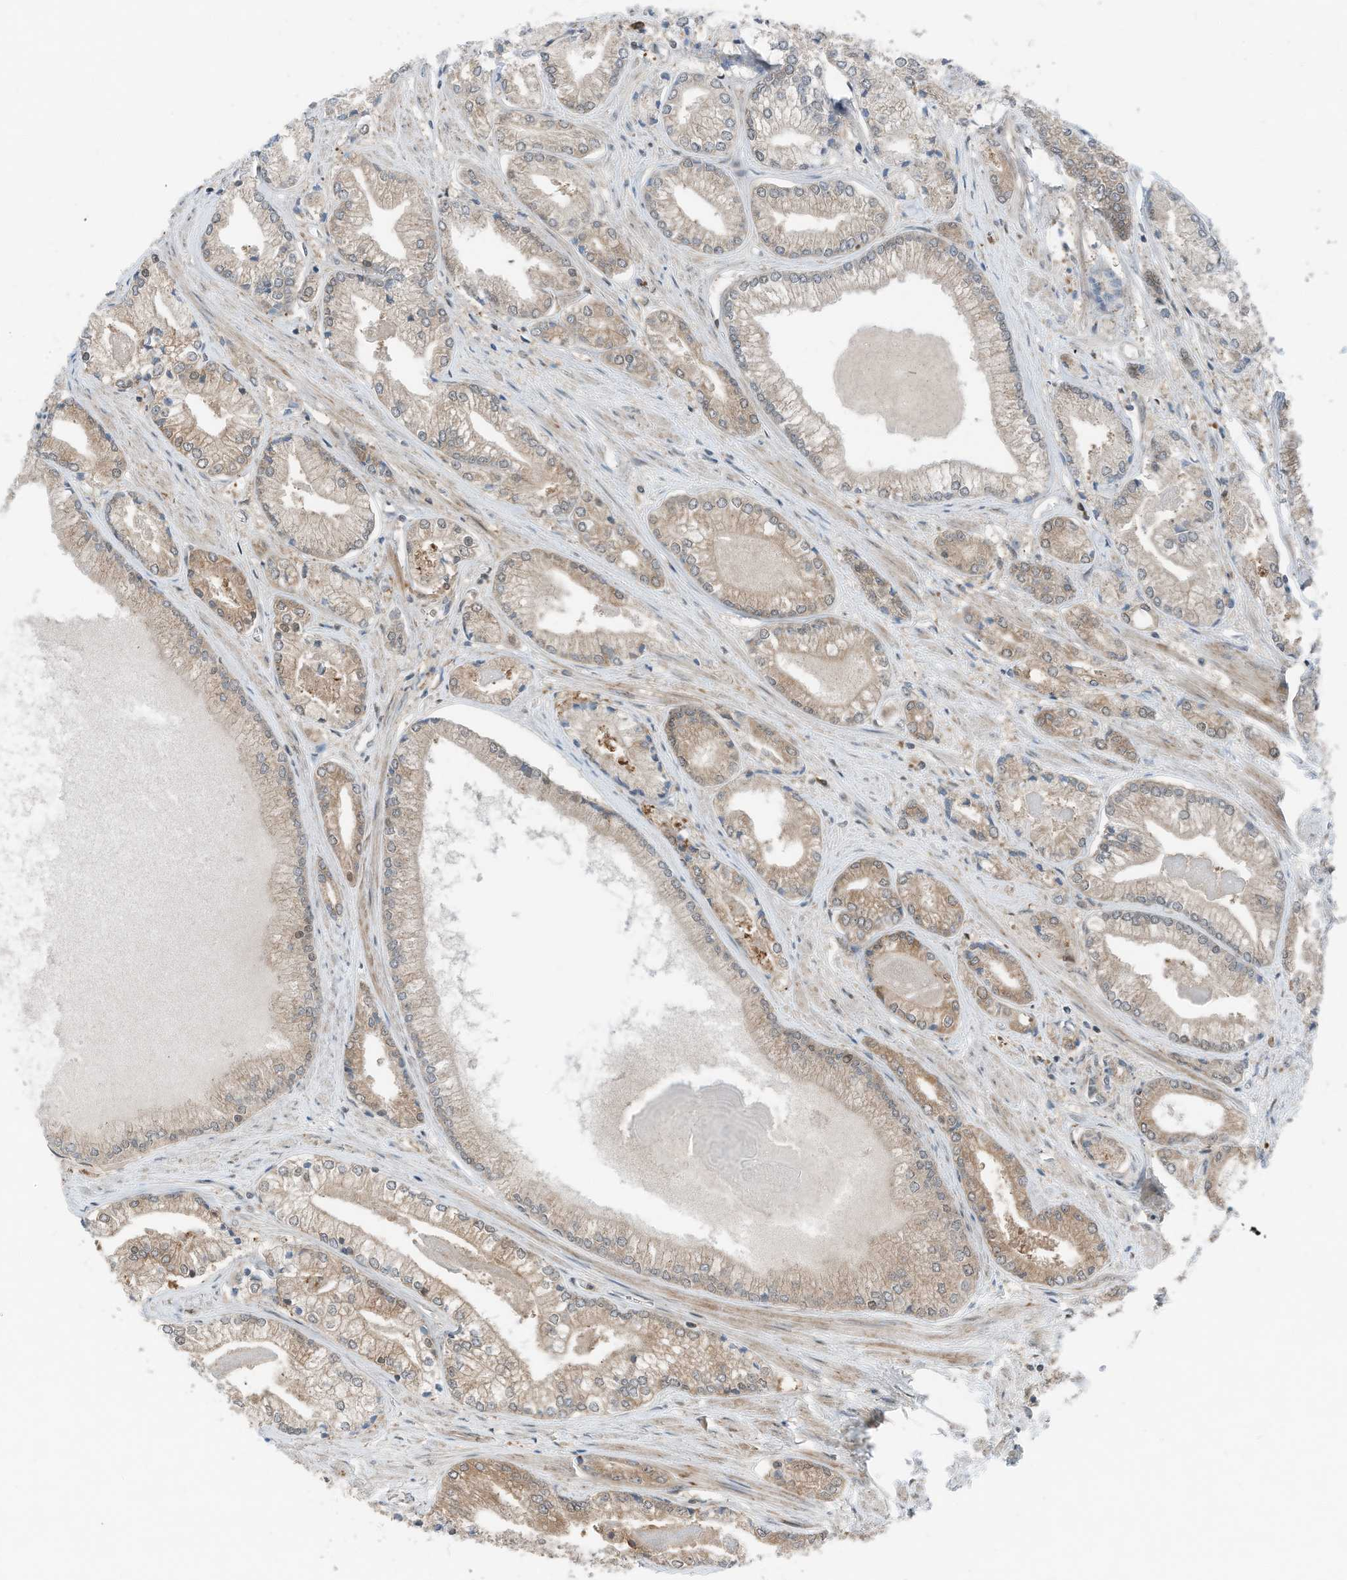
{"staining": {"intensity": "weak", "quantity": "25%-75%", "location": "cytoplasmic/membranous"}, "tissue": "prostate cancer", "cell_type": "Tumor cells", "image_type": "cancer", "snomed": [{"axis": "morphology", "description": "Adenocarcinoma, Low grade"}, {"axis": "topography", "description": "Prostate"}], "caption": "Human prostate cancer (low-grade adenocarcinoma) stained with a protein marker exhibits weak staining in tumor cells.", "gene": "RMND1", "patient": {"sex": "male", "age": 60}}